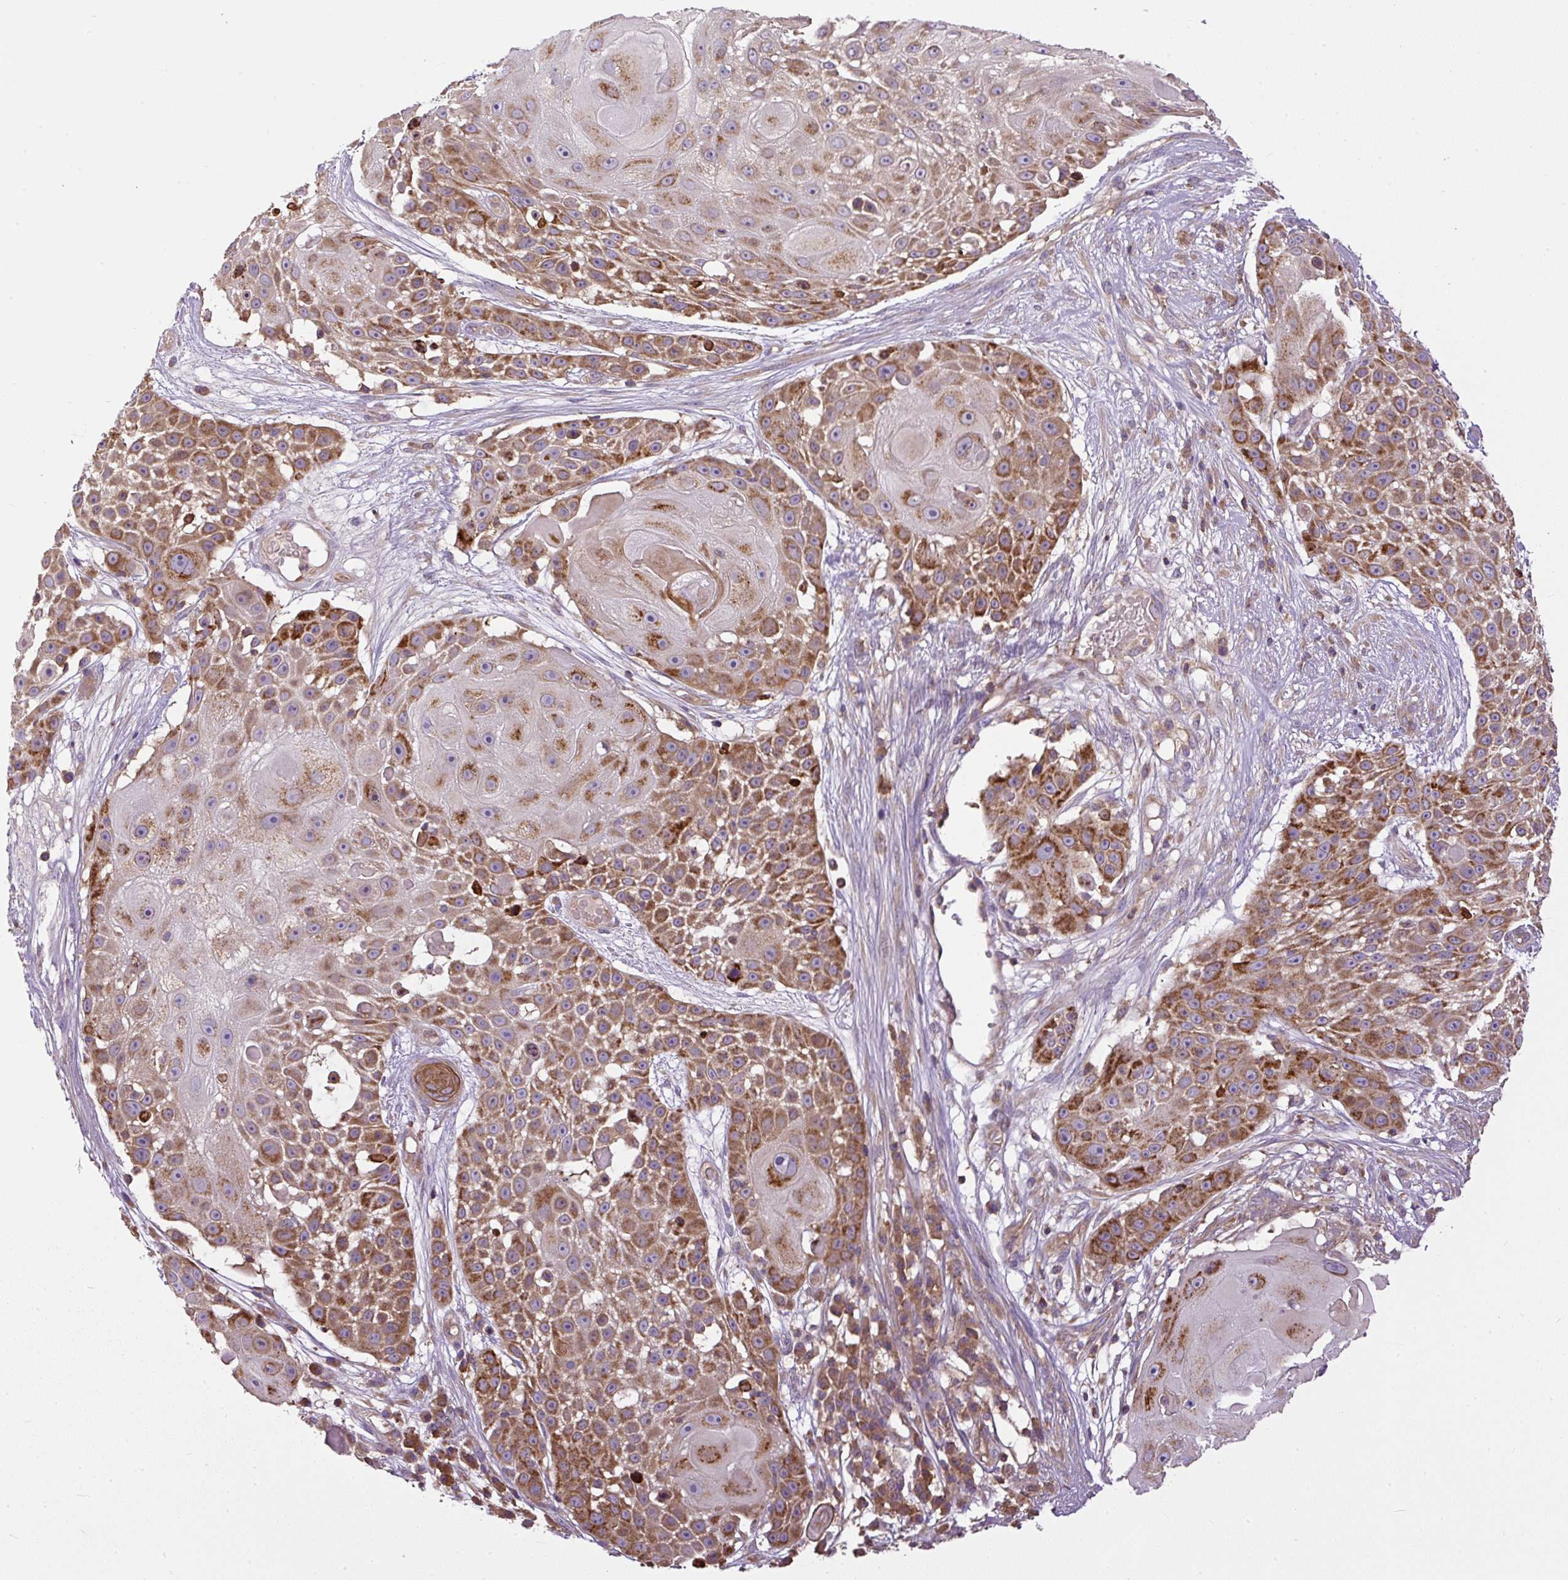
{"staining": {"intensity": "moderate", "quantity": ">75%", "location": "cytoplasmic/membranous"}, "tissue": "skin cancer", "cell_type": "Tumor cells", "image_type": "cancer", "snomed": [{"axis": "morphology", "description": "Squamous cell carcinoma, NOS"}, {"axis": "topography", "description": "Skin"}], "caption": "An IHC histopathology image of neoplastic tissue is shown. Protein staining in brown shows moderate cytoplasmic/membranous positivity in skin cancer (squamous cell carcinoma) within tumor cells.", "gene": "ZNF547", "patient": {"sex": "female", "age": 86}}